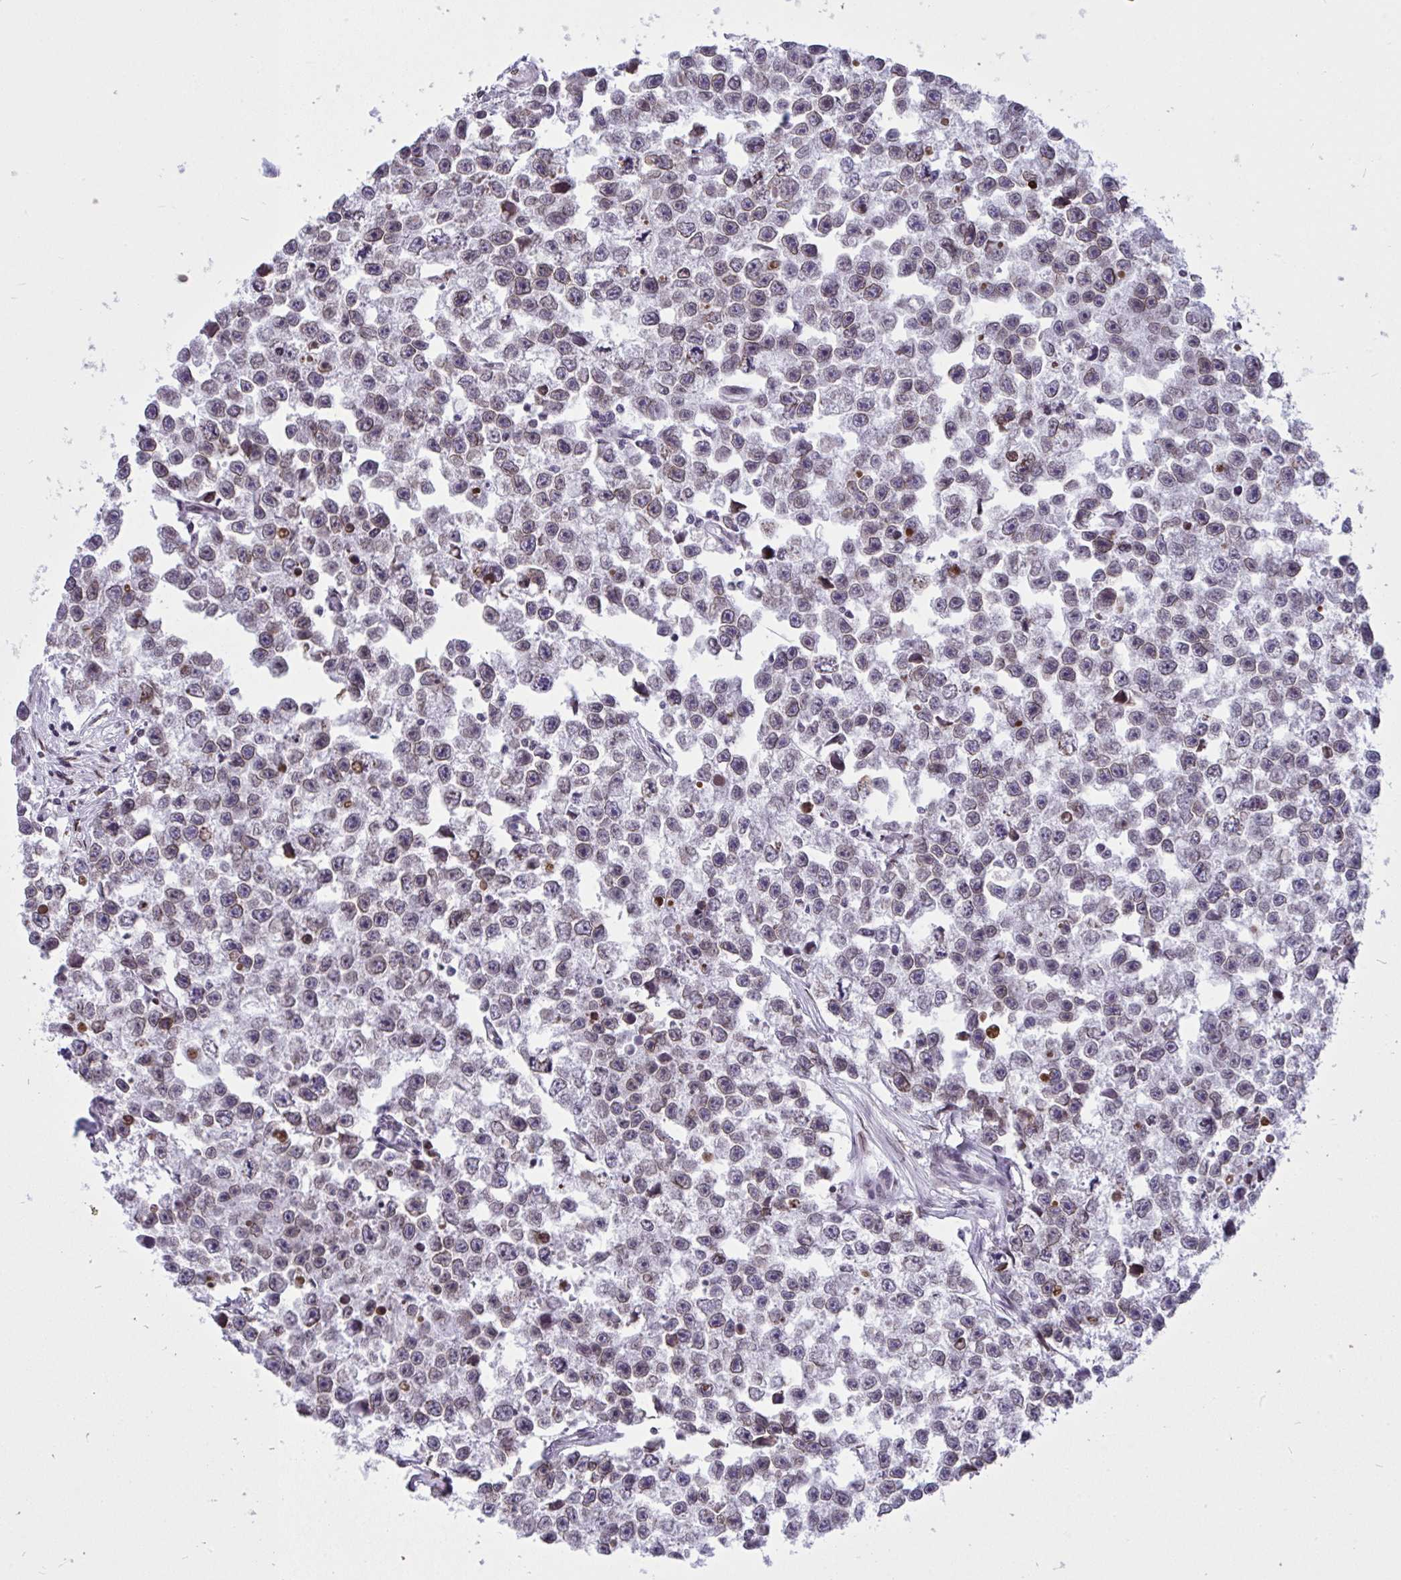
{"staining": {"intensity": "weak", "quantity": "25%-75%", "location": "cytoplasmic/membranous,nuclear"}, "tissue": "testis cancer", "cell_type": "Tumor cells", "image_type": "cancer", "snomed": [{"axis": "morphology", "description": "Seminoma, NOS"}, {"axis": "topography", "description": "Testis"}], "caption": "A high-resolution photomicrograph shows immunohistochemistry staining of testis cancer (seminoma), which reveals weak cytoplasmic/membranous and nuclear expression in about 25%-75% of tumor cells. (DAB (3,3'-diaminobenzidine) = brown stain, brightfield microscopy at high magnification).", "gene": "LMNB2", "patient": {"sex": "male", "age": 26}}